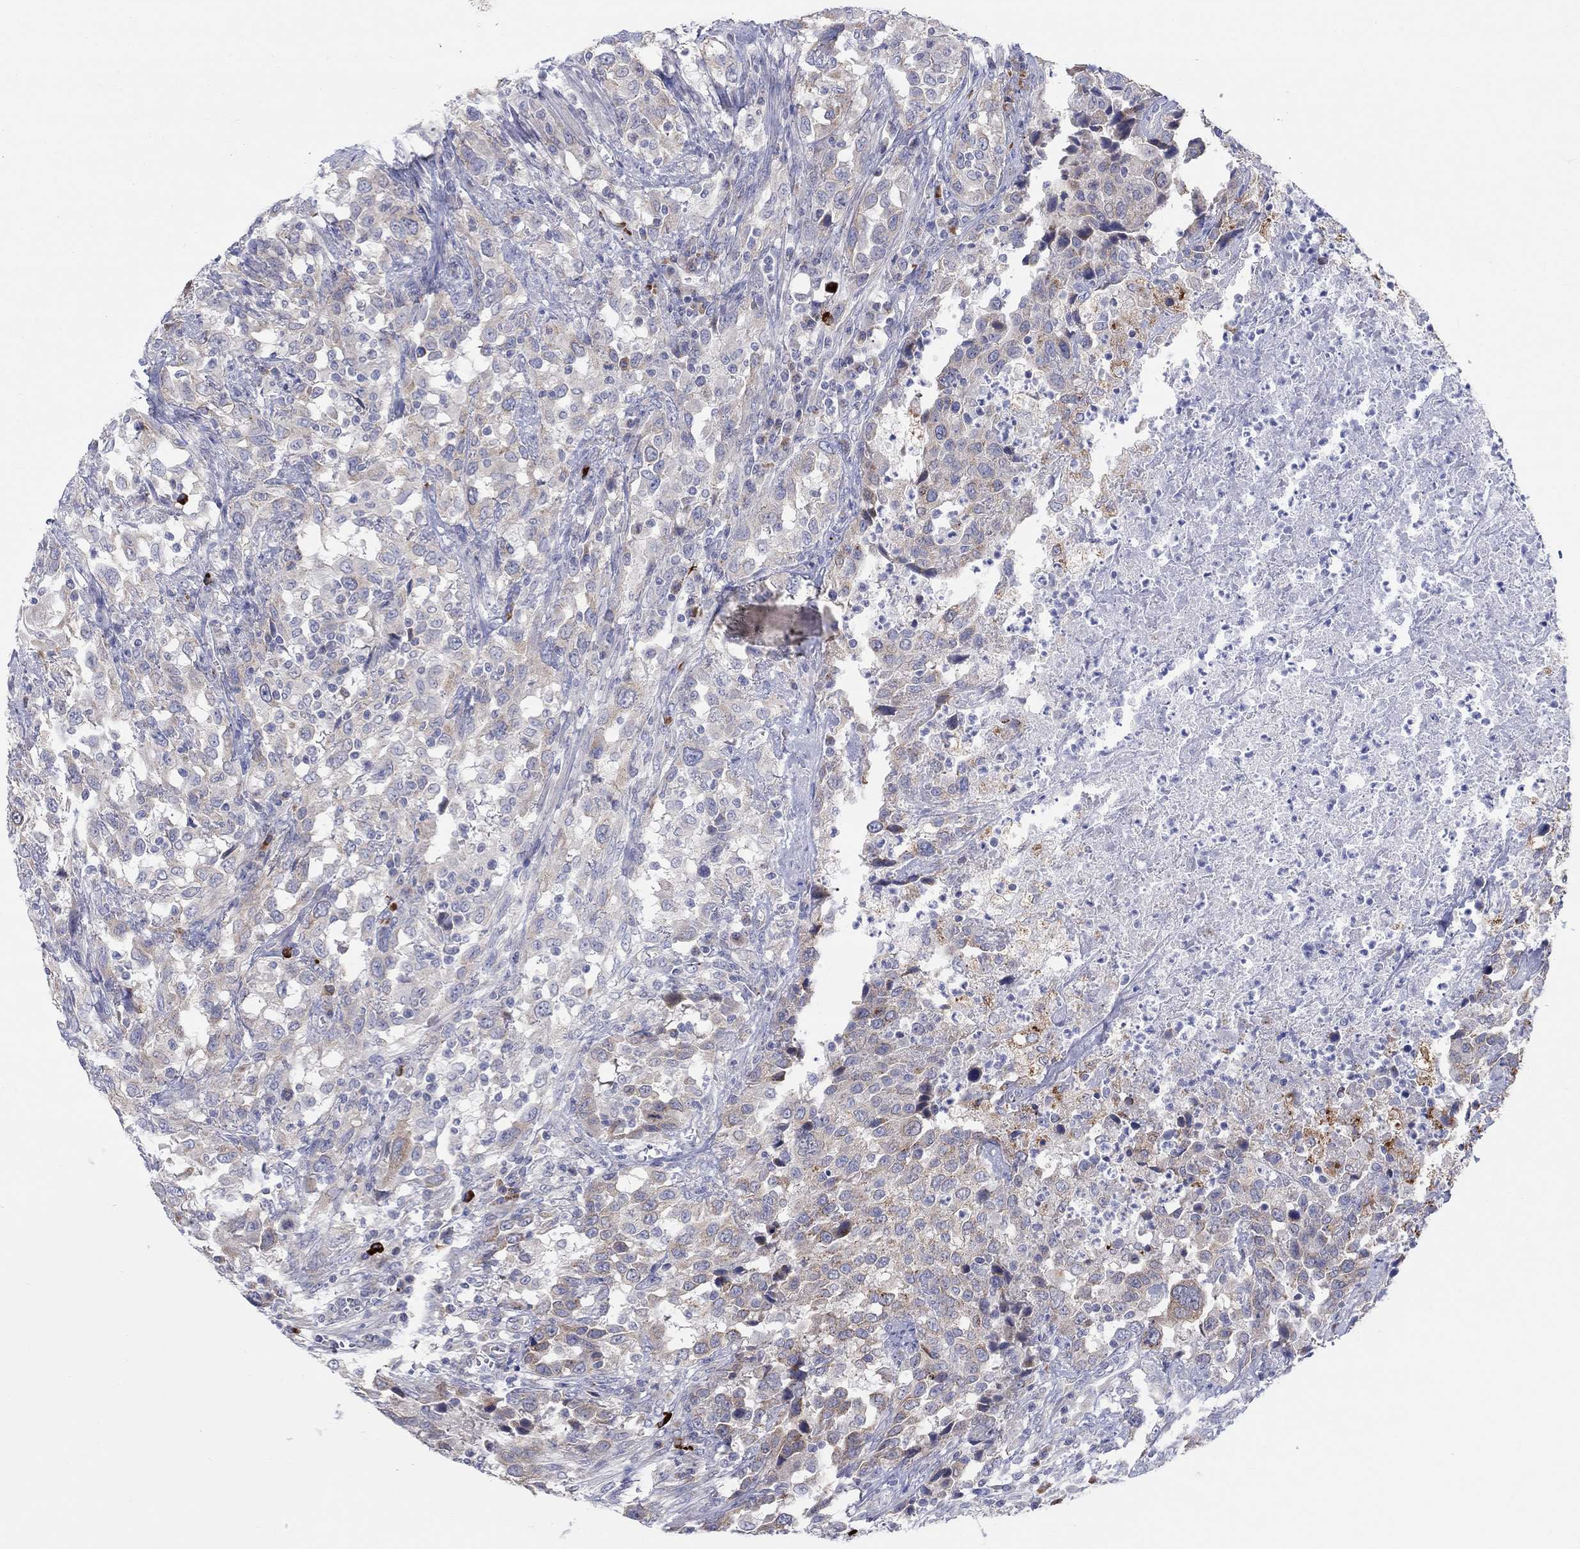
{"staining": {"intensity": "weak", "quantity": ">75%", "location": "cytoplasmic/membranous"}, "tissue": "urothelial cancer", "cell_type": "Tumor cells", "image_type": "cancer", "snomed": [{"axis": "morphology", "description": "Urothelial carcinoma, NOS"}, {"axis": "morphology", "description": "Urothelial carcinoma, High grade"}, {"axis": "topography", "description": "Urinary bladder"}], "caption": "IHC (DAB) staining of urothelial carcinoma (high-grade) shows weak cytoplasmic/membranous protein expression in about >75% of tumor cells.", "gene": "BCO2", "patient": {"sex": "female", "age": 64}}